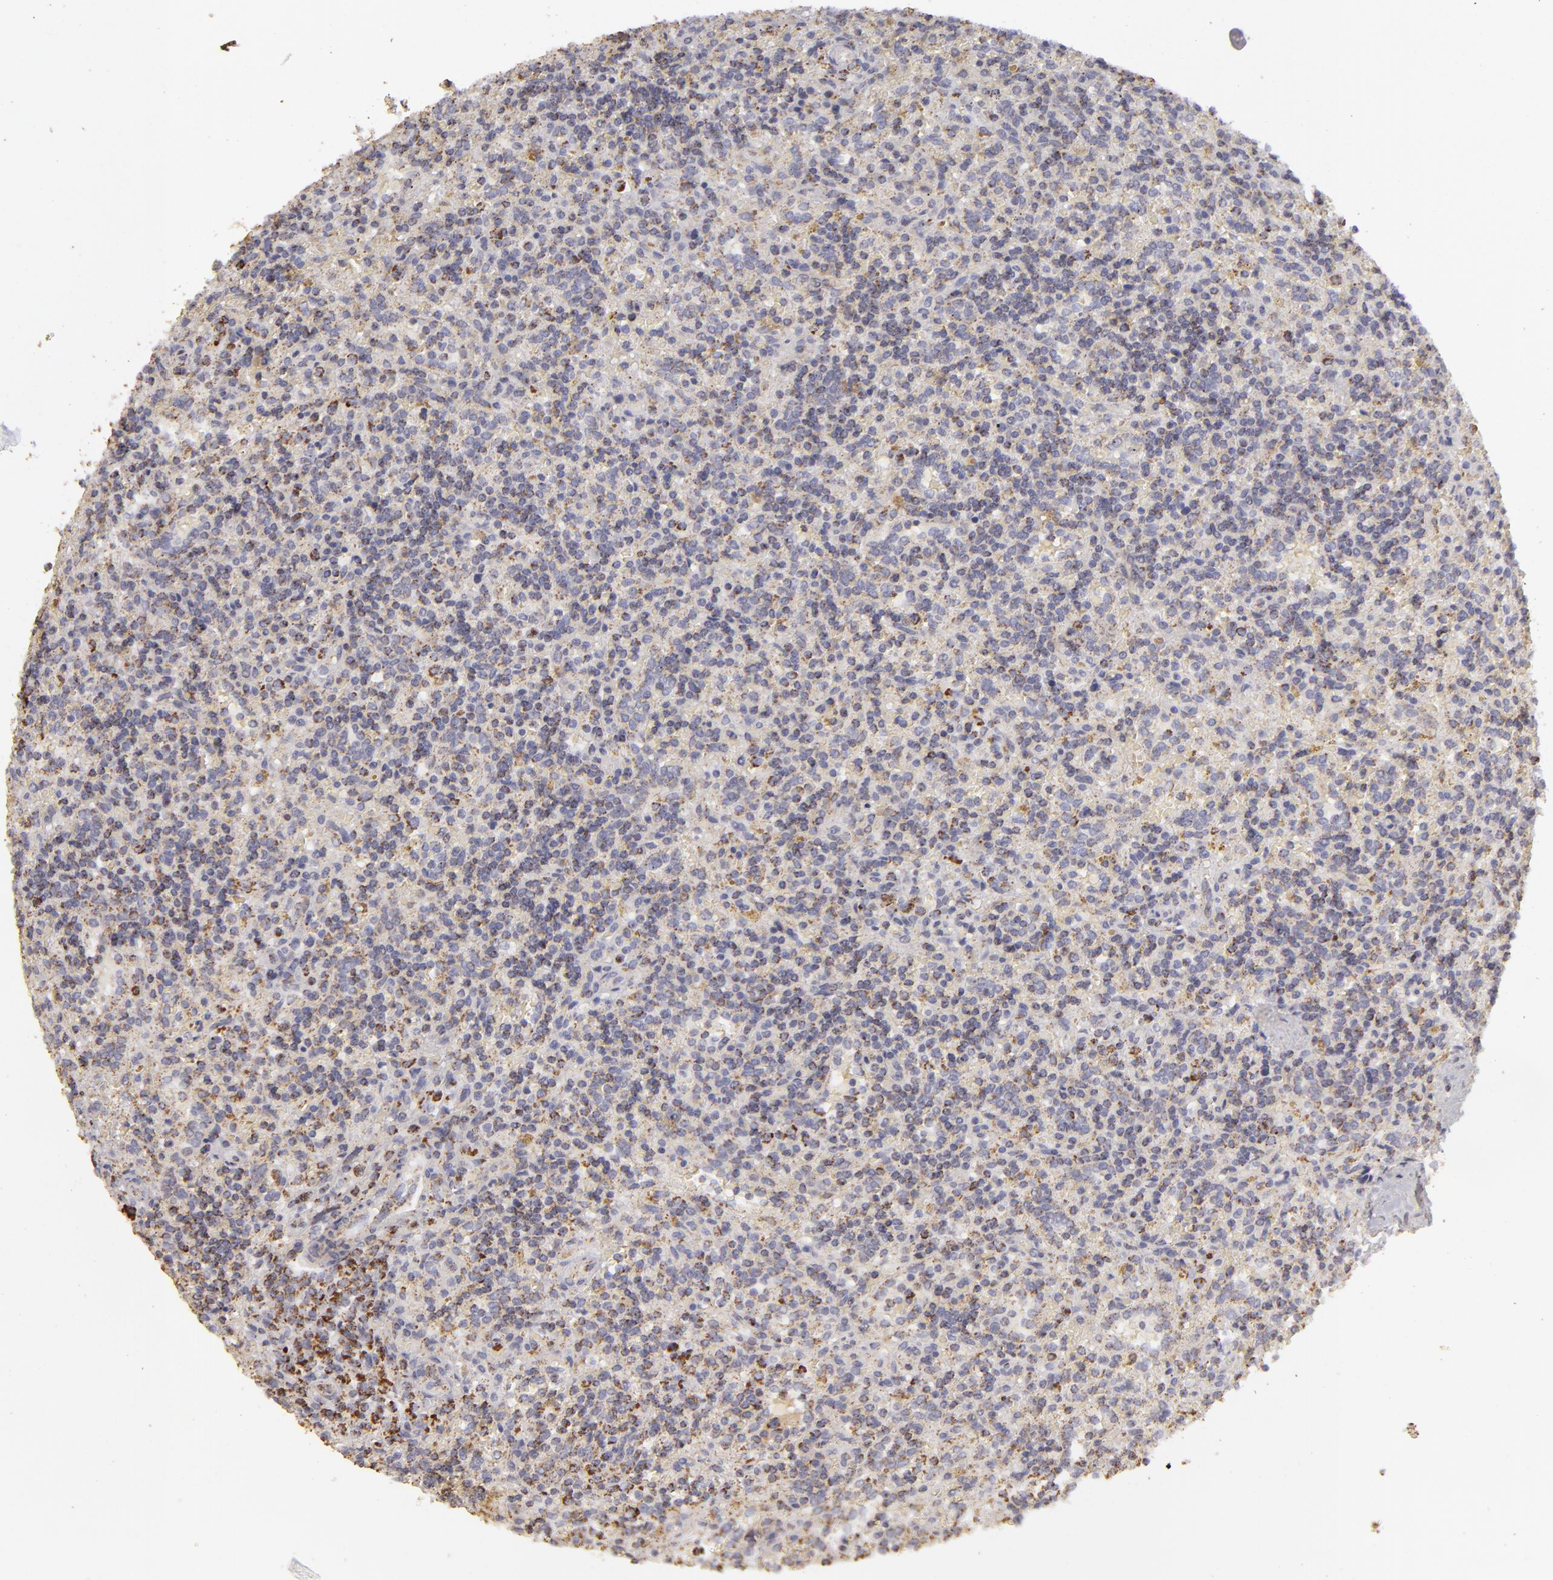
{"staining": {"intensity": "moderate", "quantity": "25%-75%", "location": "cytoplasmic/membranous"}, "tissue": "lymphoma", "cell_type": "Tumor cells", "image_type": "cancer", "snomed": [{"axis": "morphology", "description": "Malignant lymphoma, non-Hodgkin's type, Low grade"}, {"axis": "topography", "description": "Spleen"}], "caption": "Low-grade malignant lymphoma, non-Hodgkin's type stained with a protein marker demonstrates moderate staining in tumor cells.", "gene": "CFB", "patient": {"sex": "male", "age": 67}}